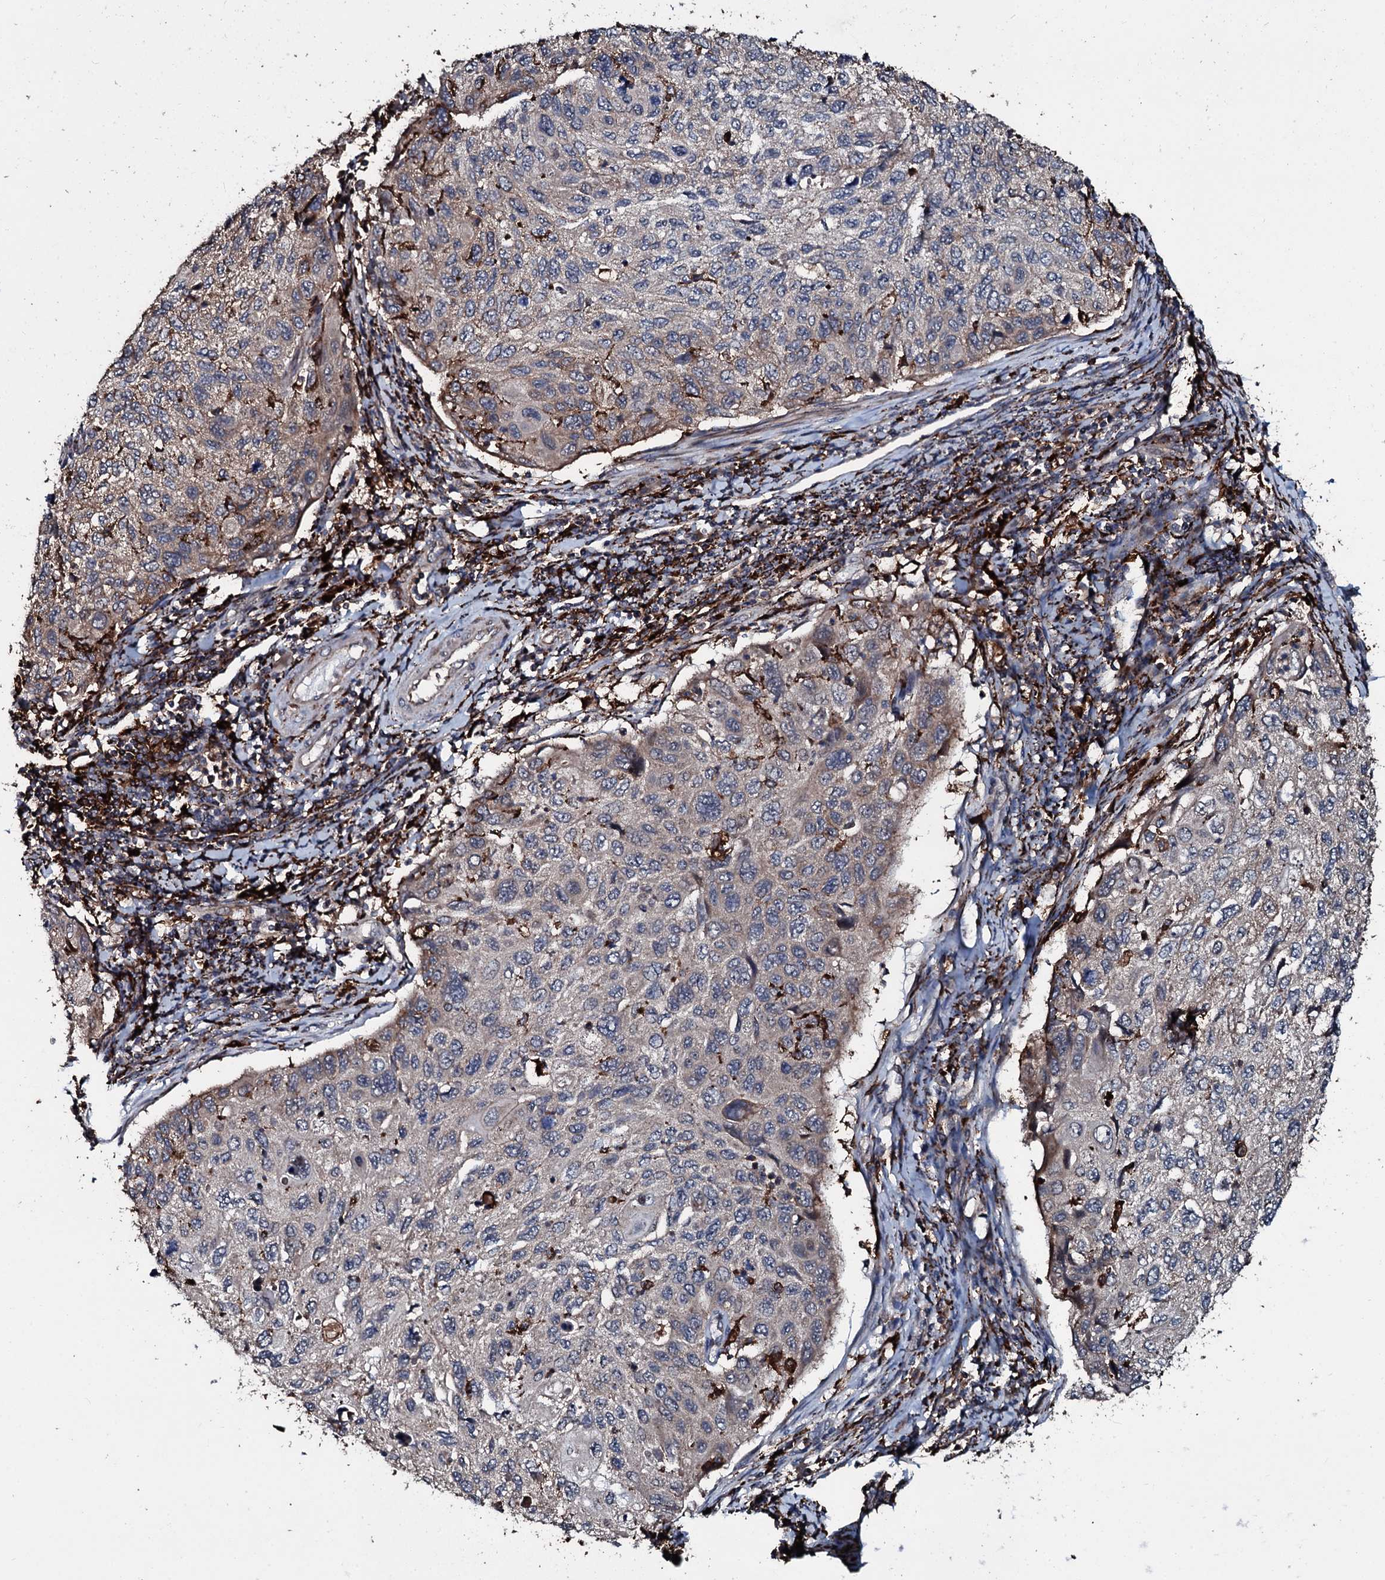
{"staining": {"intensity": "moderate", "quantity": "<25%", "location": "cytoplasmic/membranous"}, "tissue": "cervical cancer", "cell_type": "Tumor cells", "image_type": "cancer", "snomed": [{"axis": "morphology", "description": "Squamous cell carcinoma, NOS"}, {"axis": "topography", "description": "Cervix"}], "caption": "About <25% of tumor cells in human cervical squamous cell carcinoma show moderate cytoplasmic/membranous protein positivity as visualized by brown immunohistochemical staining.", "gene": "TPGS2", "patient": {"sex": "female", "age": 70}}